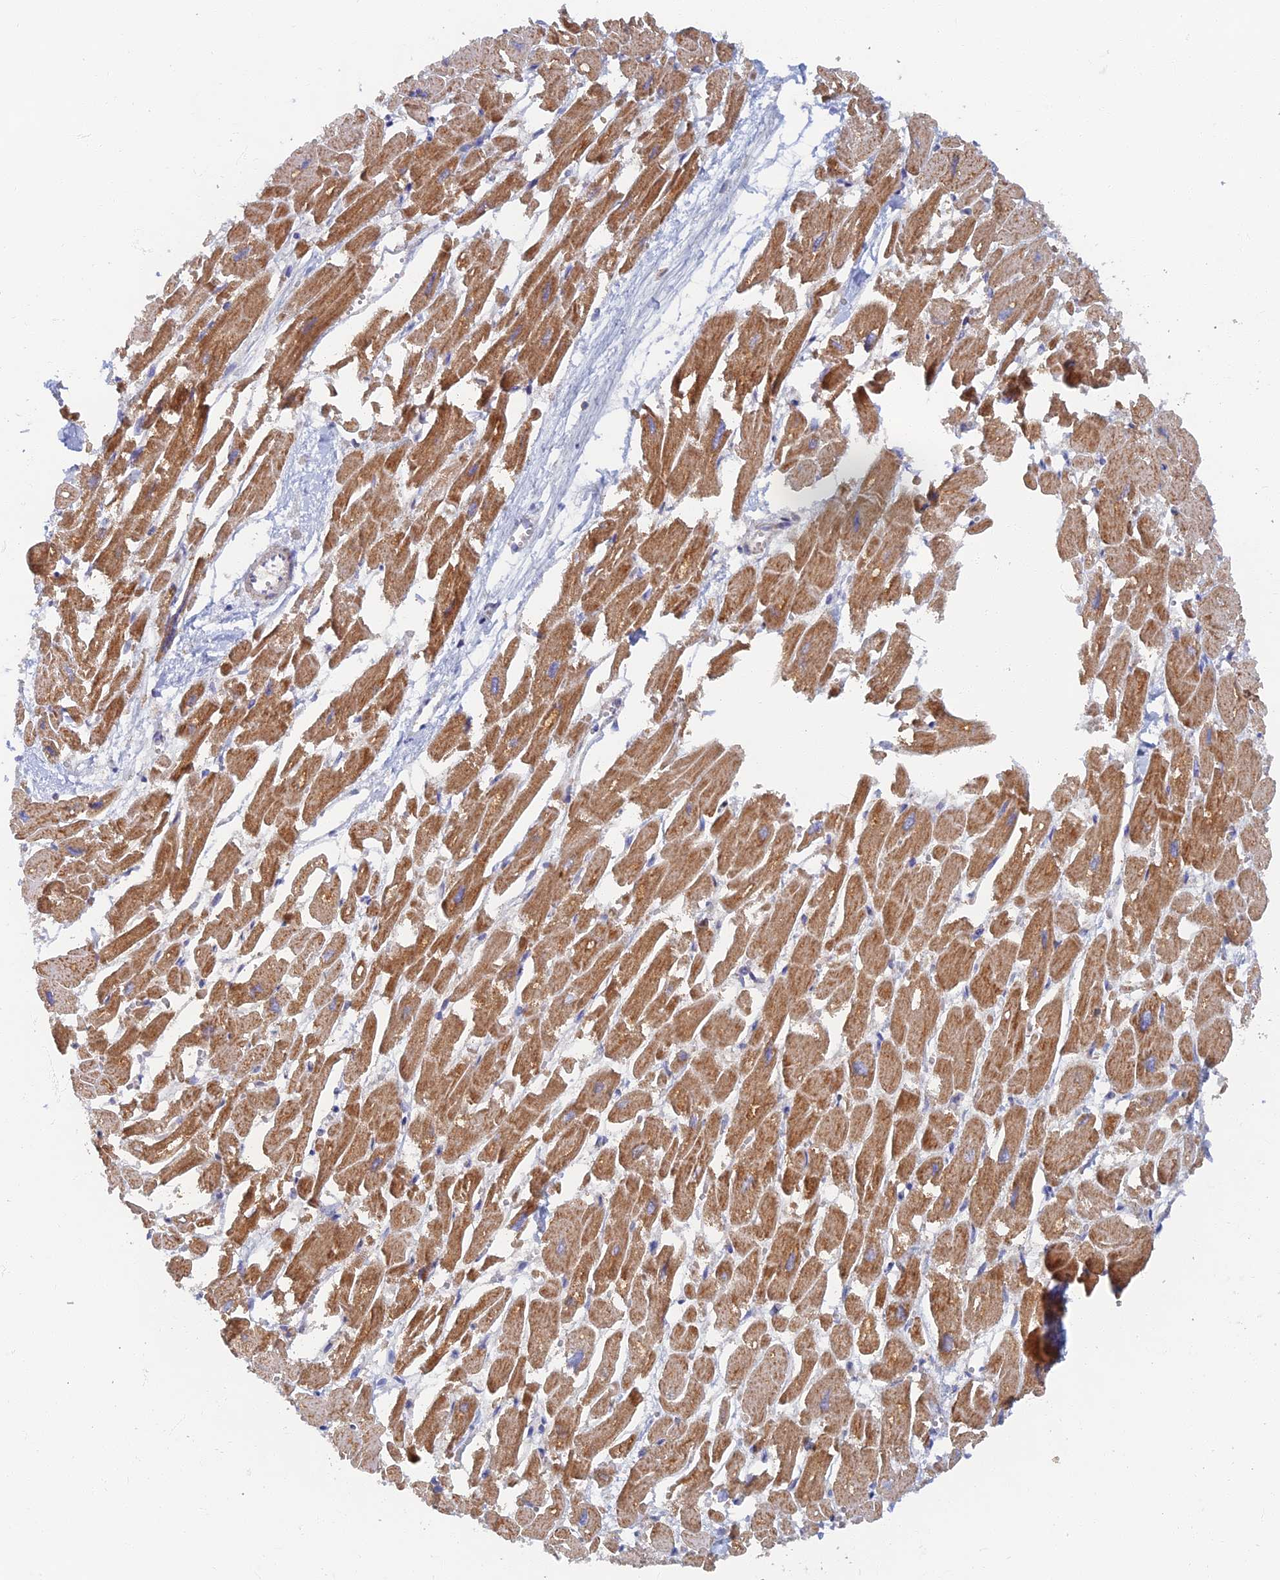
{"staining": {"intensity": "moderate", "quantity": ">75%", "location": "cytoplasmic/membranous"}, "tissue": "heart muscle", "cell_type": "Cardiomyocytes", "image_type": "normal", "snomed": [{"axis": "morphology", "description": "Normal tissue, NOS"}, {"axis": "topography", "description": "Heart"}], "caption": "The photomicrograph shows staining of benign heart muscle, revealing moderate cytoplasmic/membranous protein staining (brown color) within cardiomyocytes.", "gene": "TMEM44", "patient": {"sex": "male", "age": 54}}